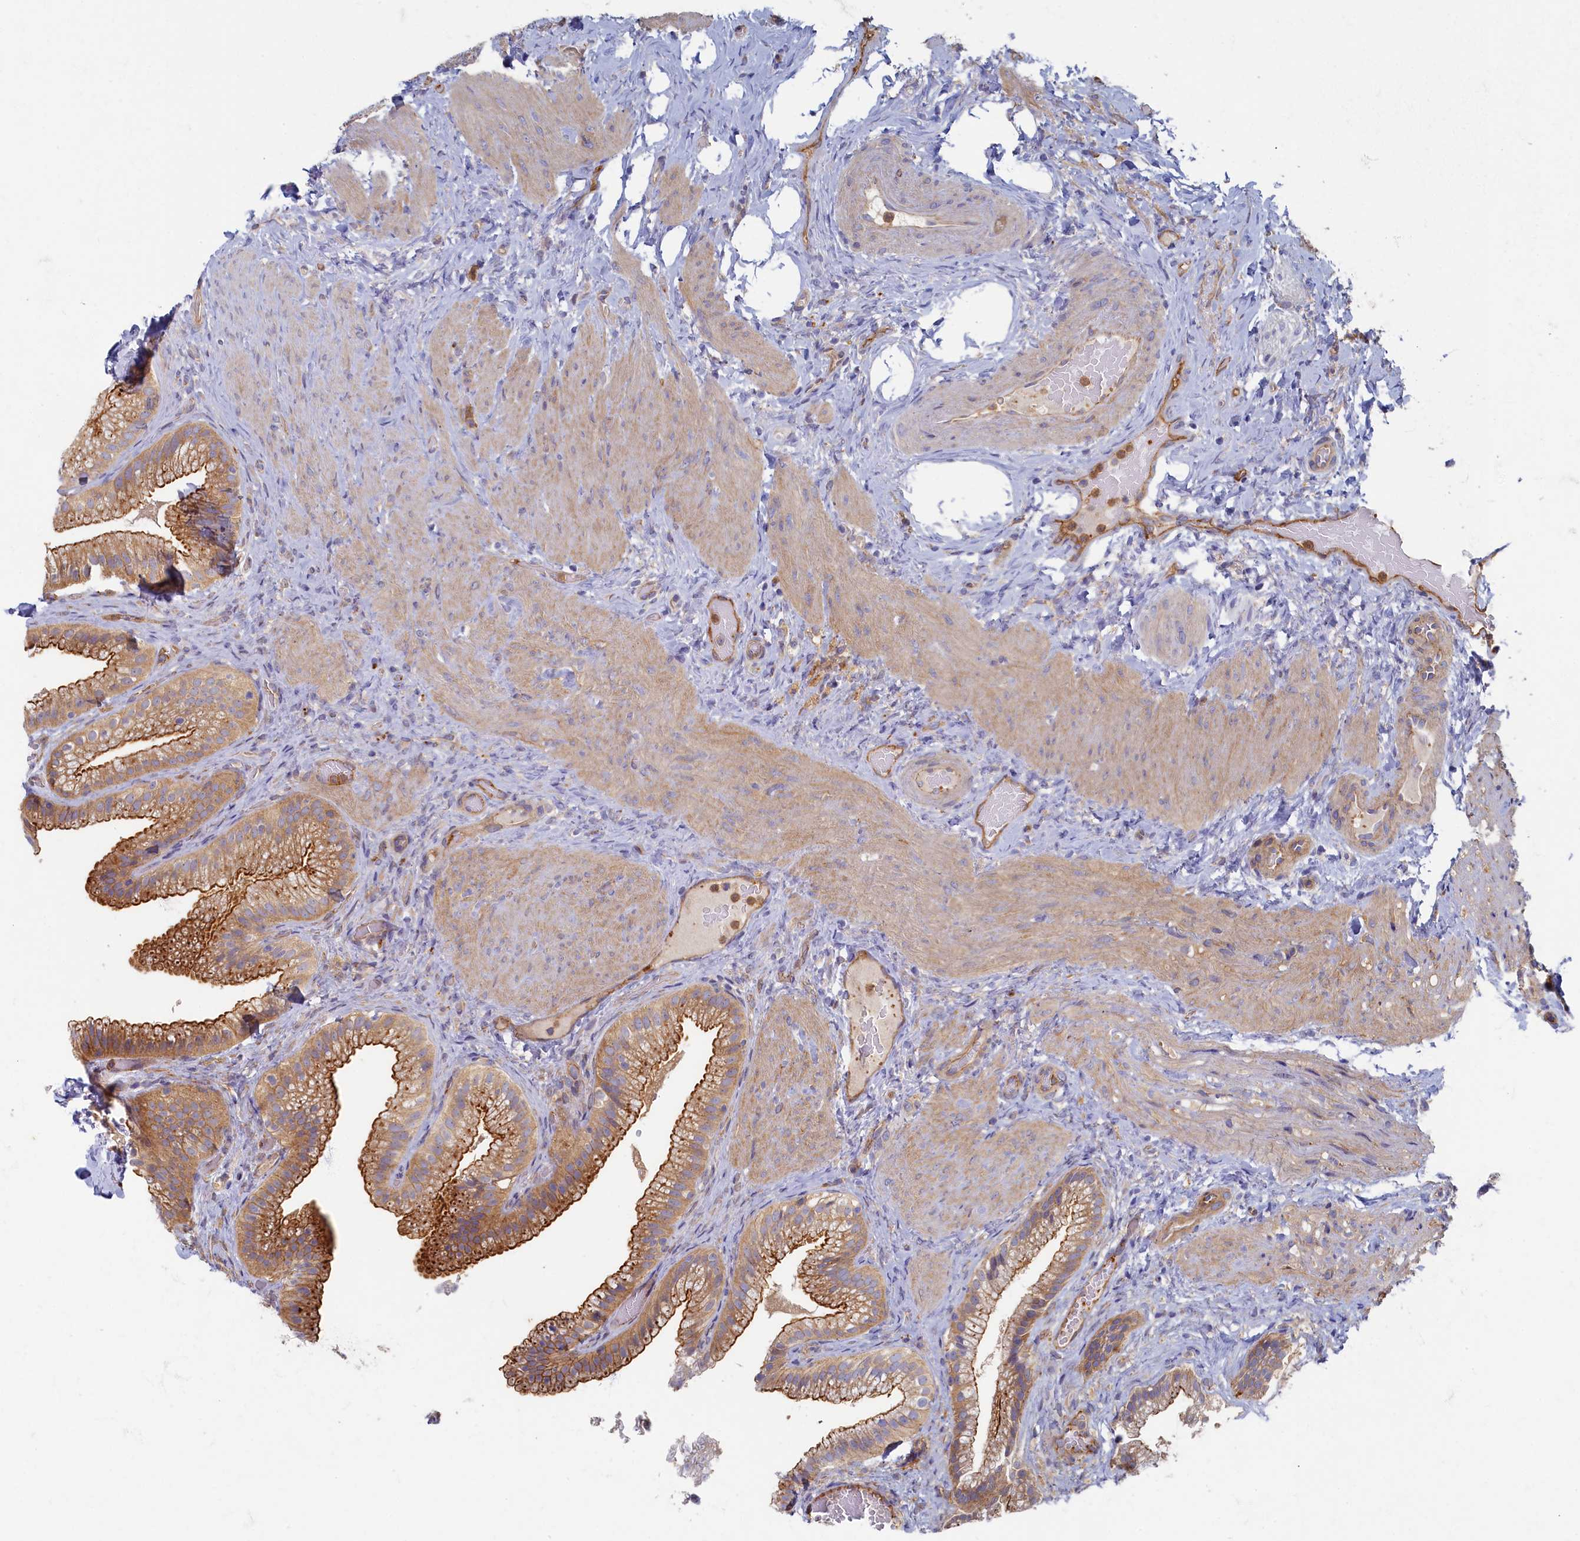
{"staining": {"intensity": "strong", "quantity": ">75%", "location": "cytoplasmic/membranous"}, "tissue": "gallbladder", "cell_type": "Glandular cells", "image_type": "normal", "snomed": [{"axis": "morphology", "description": "Normal tissue, NOS"}, {"axis": "morphology", "description": "Inflammation, NOS"}, {"axis": "topography", "description": "Gallbladder"}], "caption": "Strong cytoplasmic/membranous staining for a protein is identified in about >75% of glandular cells of benign gallbladder using immunohistochemistry.", "gene": "PSMG2", "patient": {"sex": "male", "age": 51}}